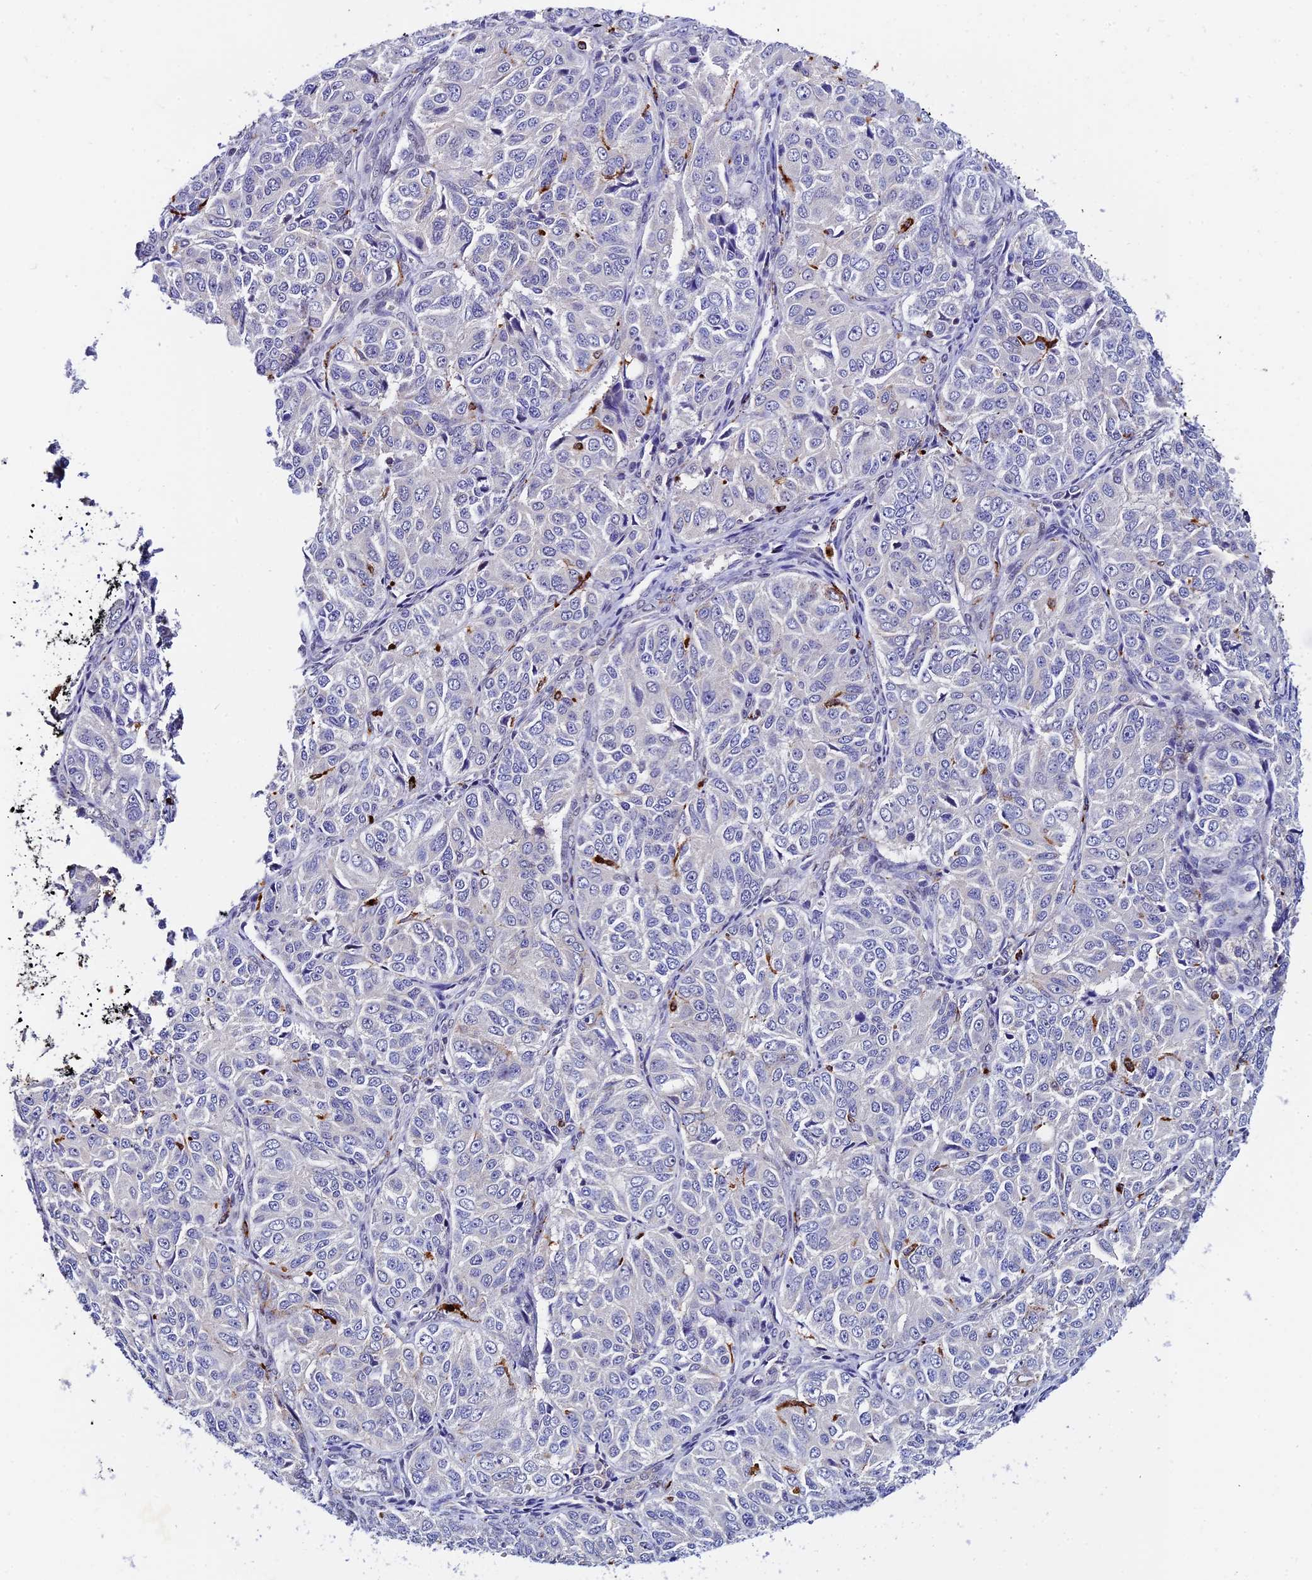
{"staining": {"intensity": "negative", "quantity": "none", "location": "none"}, "tissue": "ovarian cancer", "cell_type": "Tumor cells", "image_type": "cancer", "snomed": [{"axis": "morphology", "description": "Carcinoma, endometroid"}, {"axis": "topography", "description": "Ovary"}], "caption": "Immunohistochemical staining of human ovarian cancer (endometroid carcinoma) exhibits no significant expression in tumor cells.", "gene": "HIC1", "patient": {"sex": "female", "age": 51}}